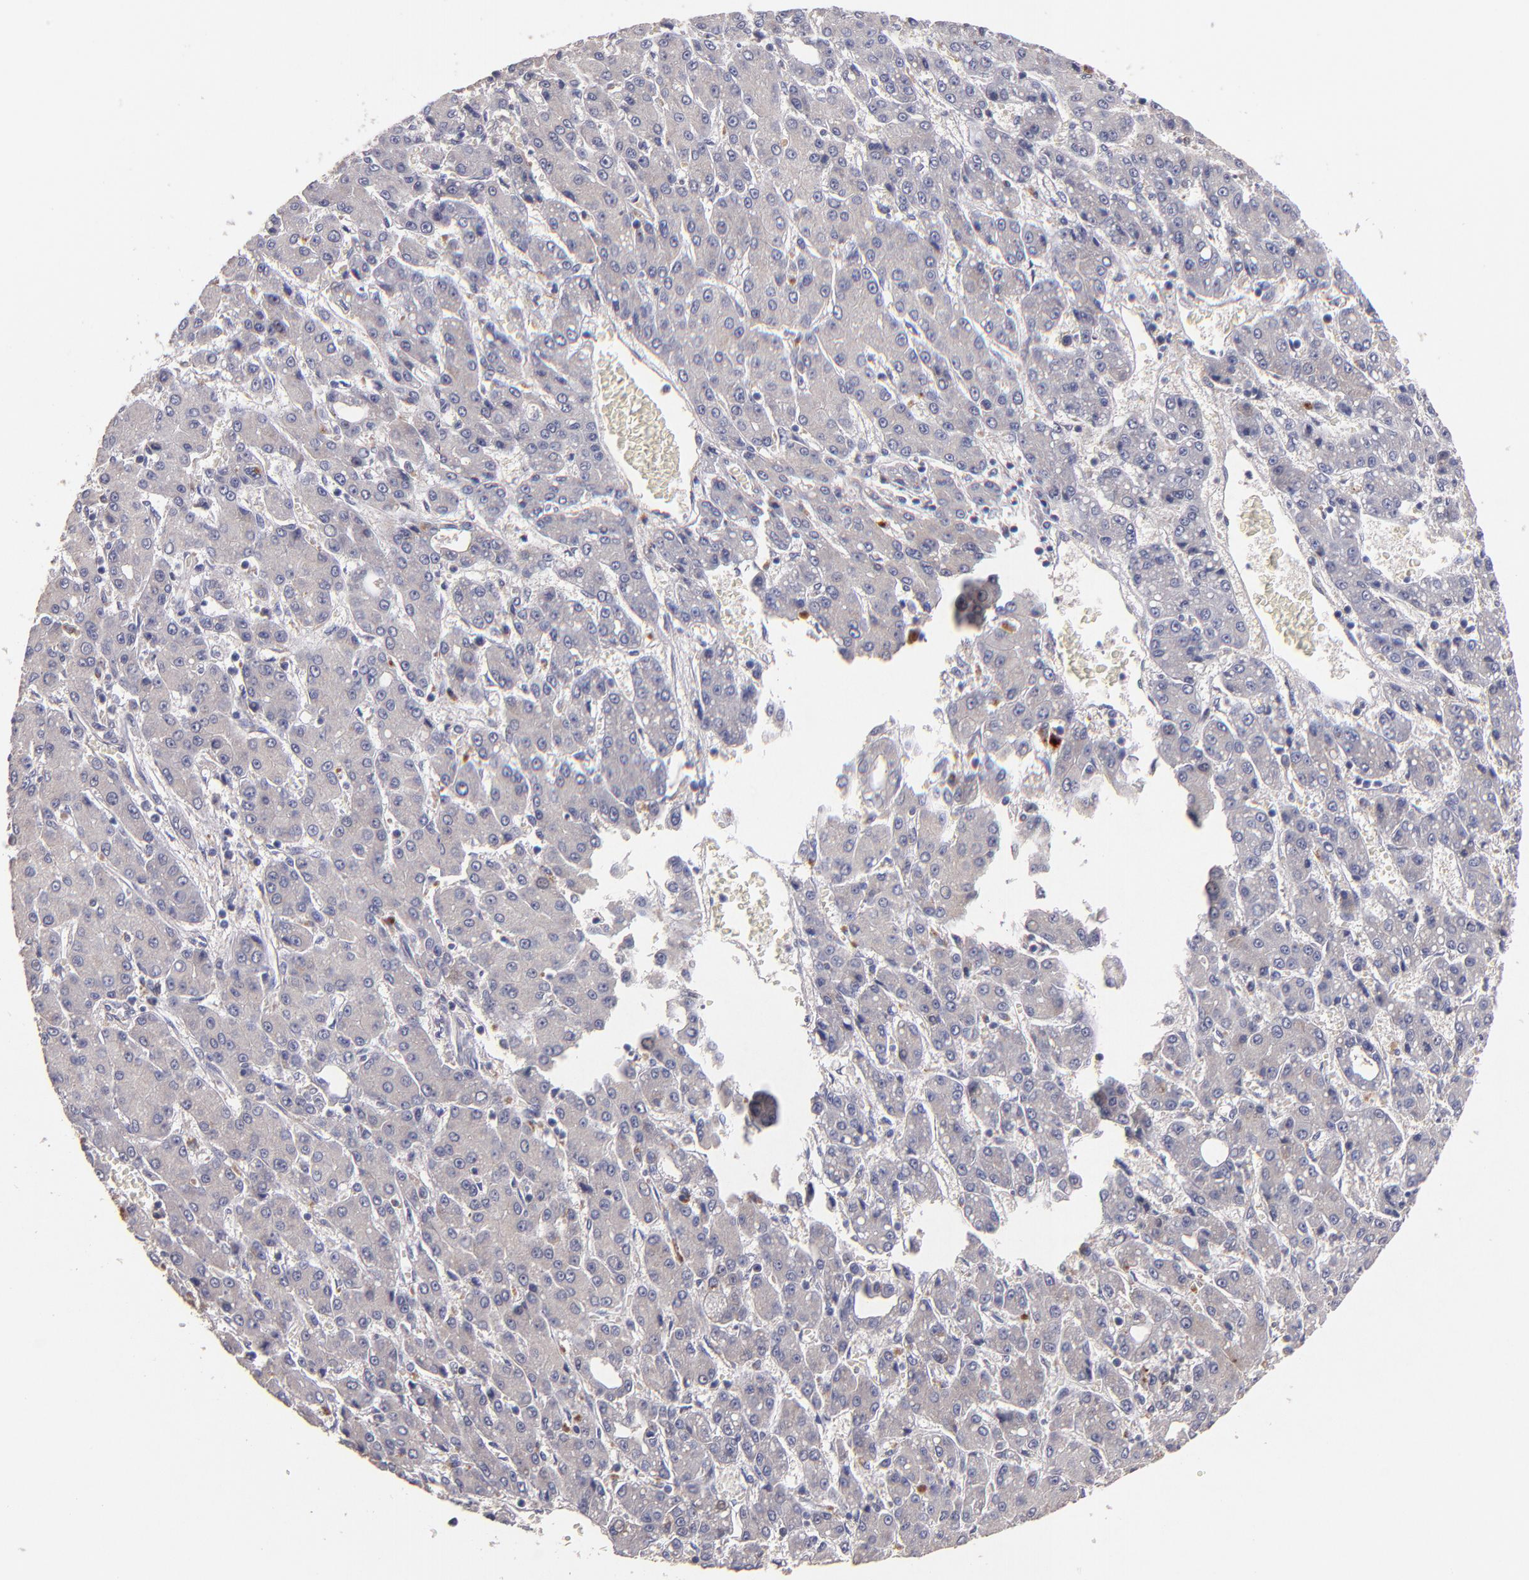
{"staining": {"intensity": "weak", "quantity": ">75%", "location": "cytoplasmic/membranous"}, "tissue": "liver cancer", "cell_type": "Tumor cells", "image_type": "cancer", "snomed": [{"axis": "morphology", "description": "Carcinoma, Hepatocellular, NOS"}, {"axis": "topography", "description": "Liver"}], "caption": "About >75% of tumor cells in liver cancer (hepatocellular carcinoma) show weak cytoplasmic/membranous protein staining as visualized by brown immunohistochemical staining.", "gene": "MAGEE1", "patient": {"sex": "male", "age": 69}}